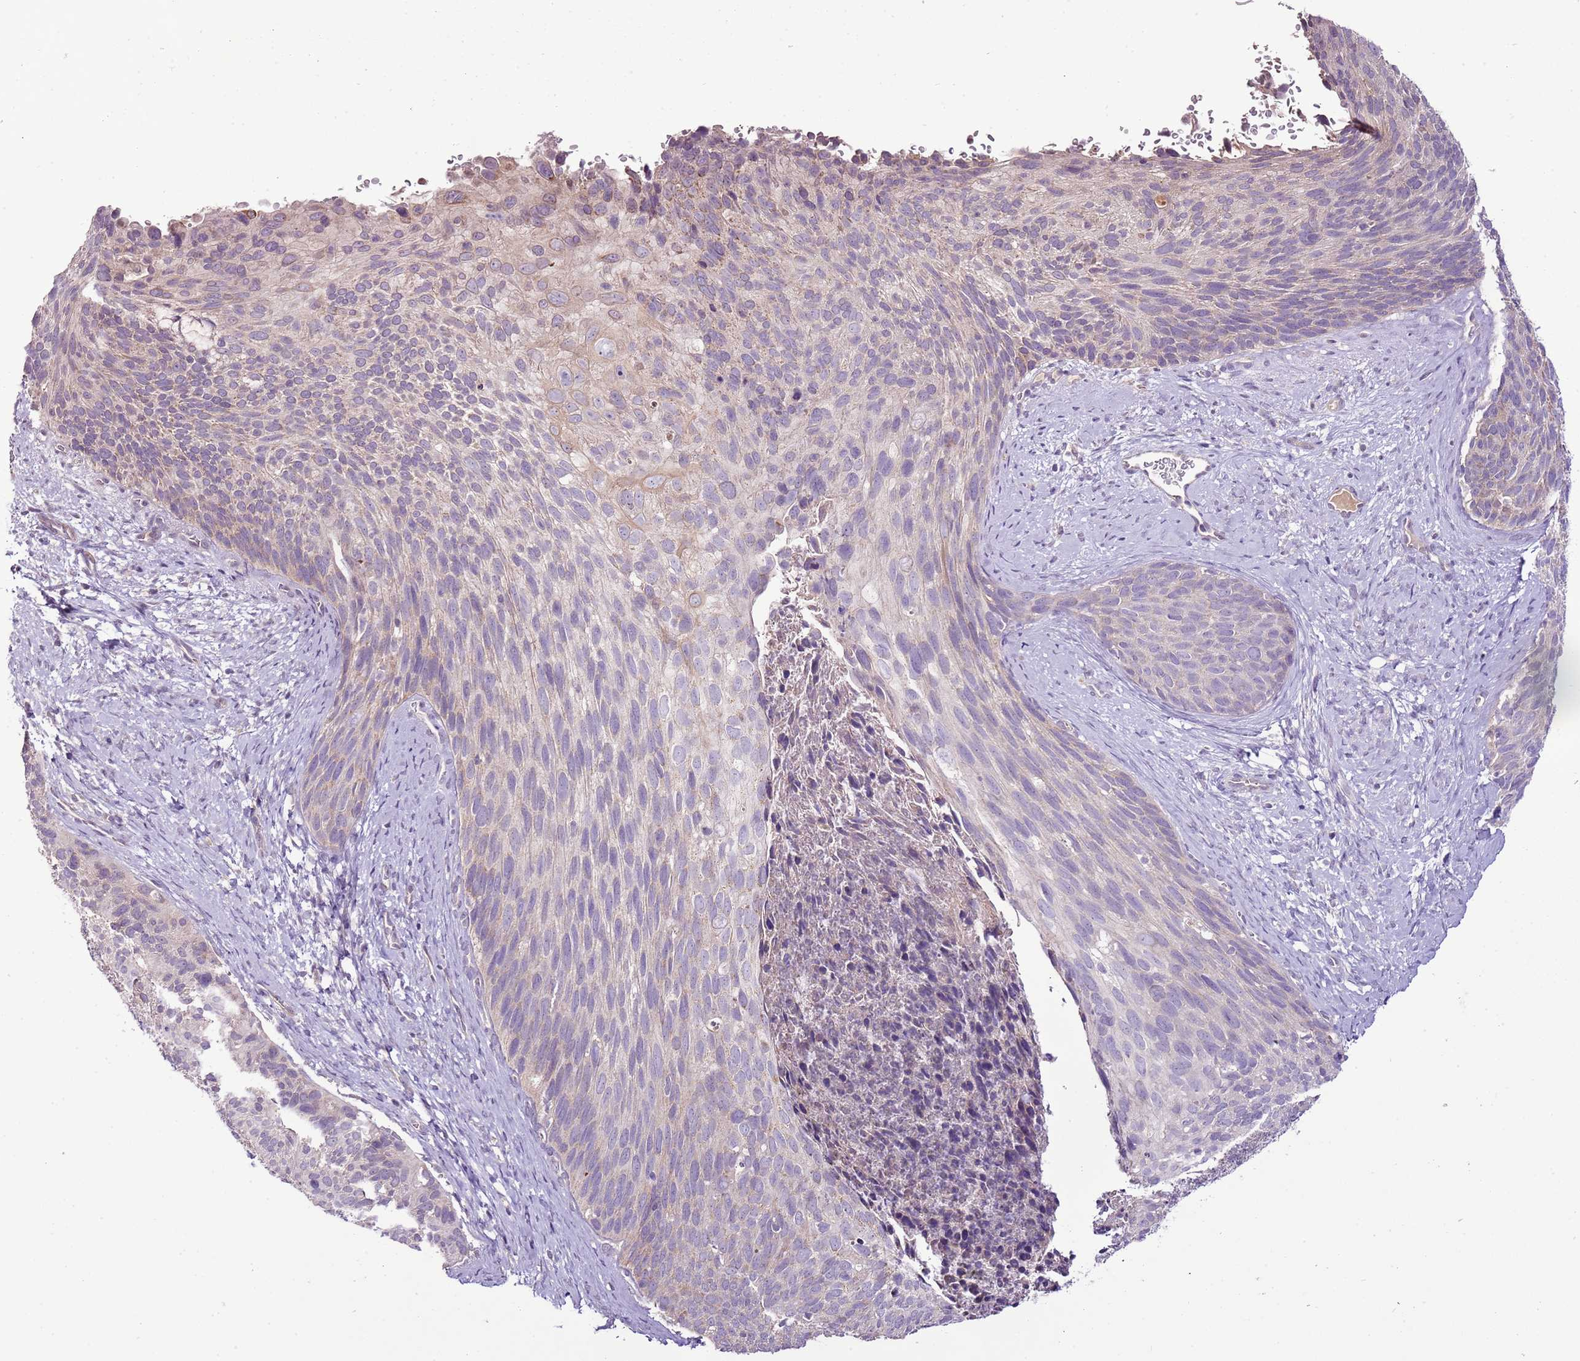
{"staining": {"intensity": "weak", "quantity": "<25%", "location": "cytoplasmic/membranous"}, "tissue": "cervical cancer", "cell_type": "Tumor cells", "image_type": "cancer", "snomed": [{"axis": "morphology", "description": "Squamous cell carcinoma, NOS"}, {"axis": "topography", "description": "Cervix"}], "caption": "This is an immunohistochemistry (IHC) photomicrograph of cervical squamous cell carcinoma. There is no positivity in tumor cells.", "gene": "CMKLR1", "patient": {"sex": "female", "age": 80}}